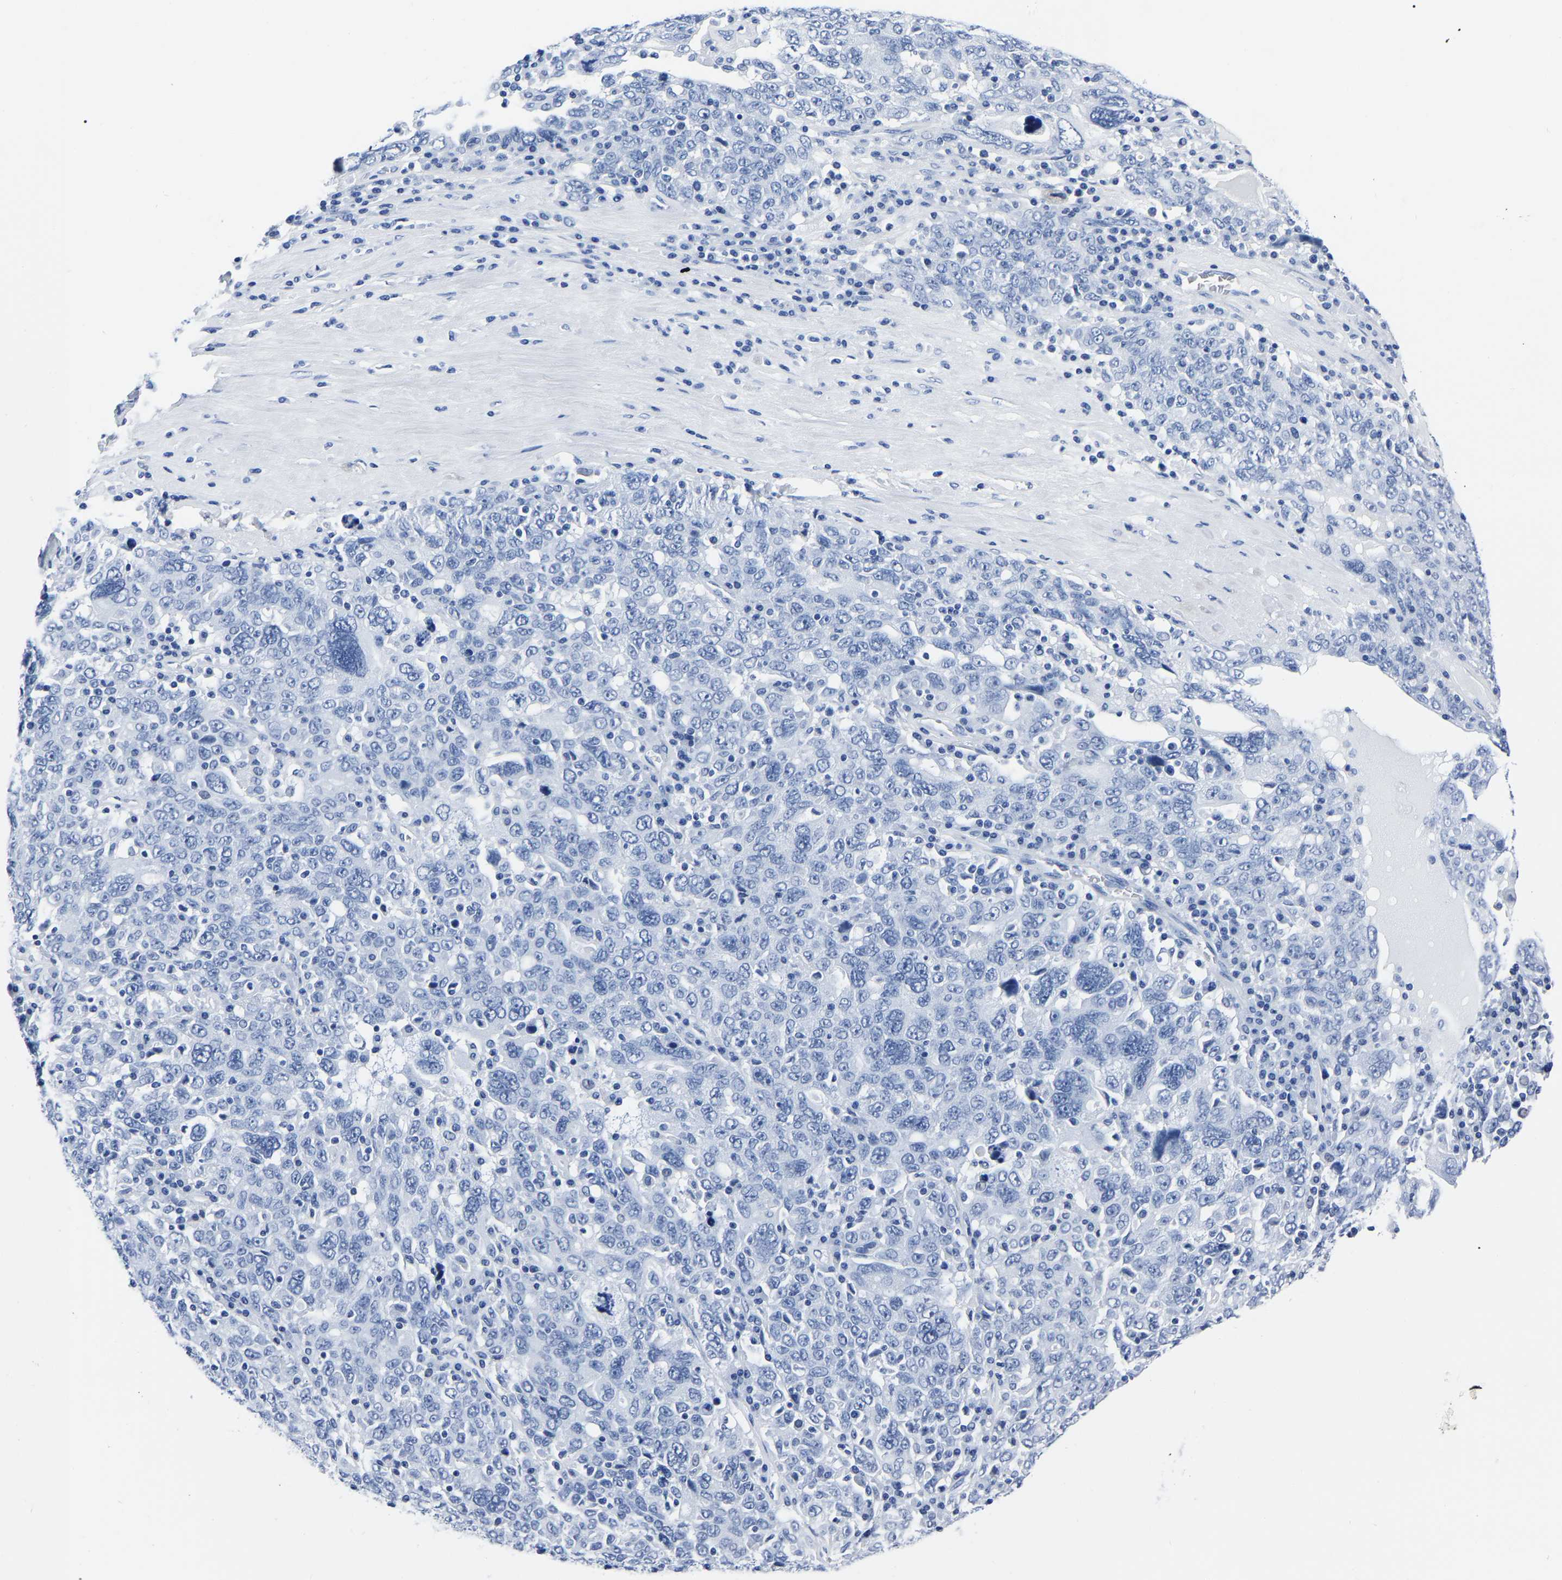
{"staining": {"intensity": "negative", "quantity": "none", "location": "none"}, "tissue": "ovarian cancer", "cell_type": "Tumor cells", "image_type": "cancer", "snomed": [{"axis": "morphology", "description": "Carcinoma, endometroid"}, {"axis": "topography", "description": "Ovary"}], "caption": "High magnification brightfield microscopy of ovarian endometroid carcinoma stained with DAB (brown) and counterstained with hematoxylin (blue): tumor cells show no significant staining.", "gene": "IMPG2", "patient": {"sex": "female", "age": 62}}